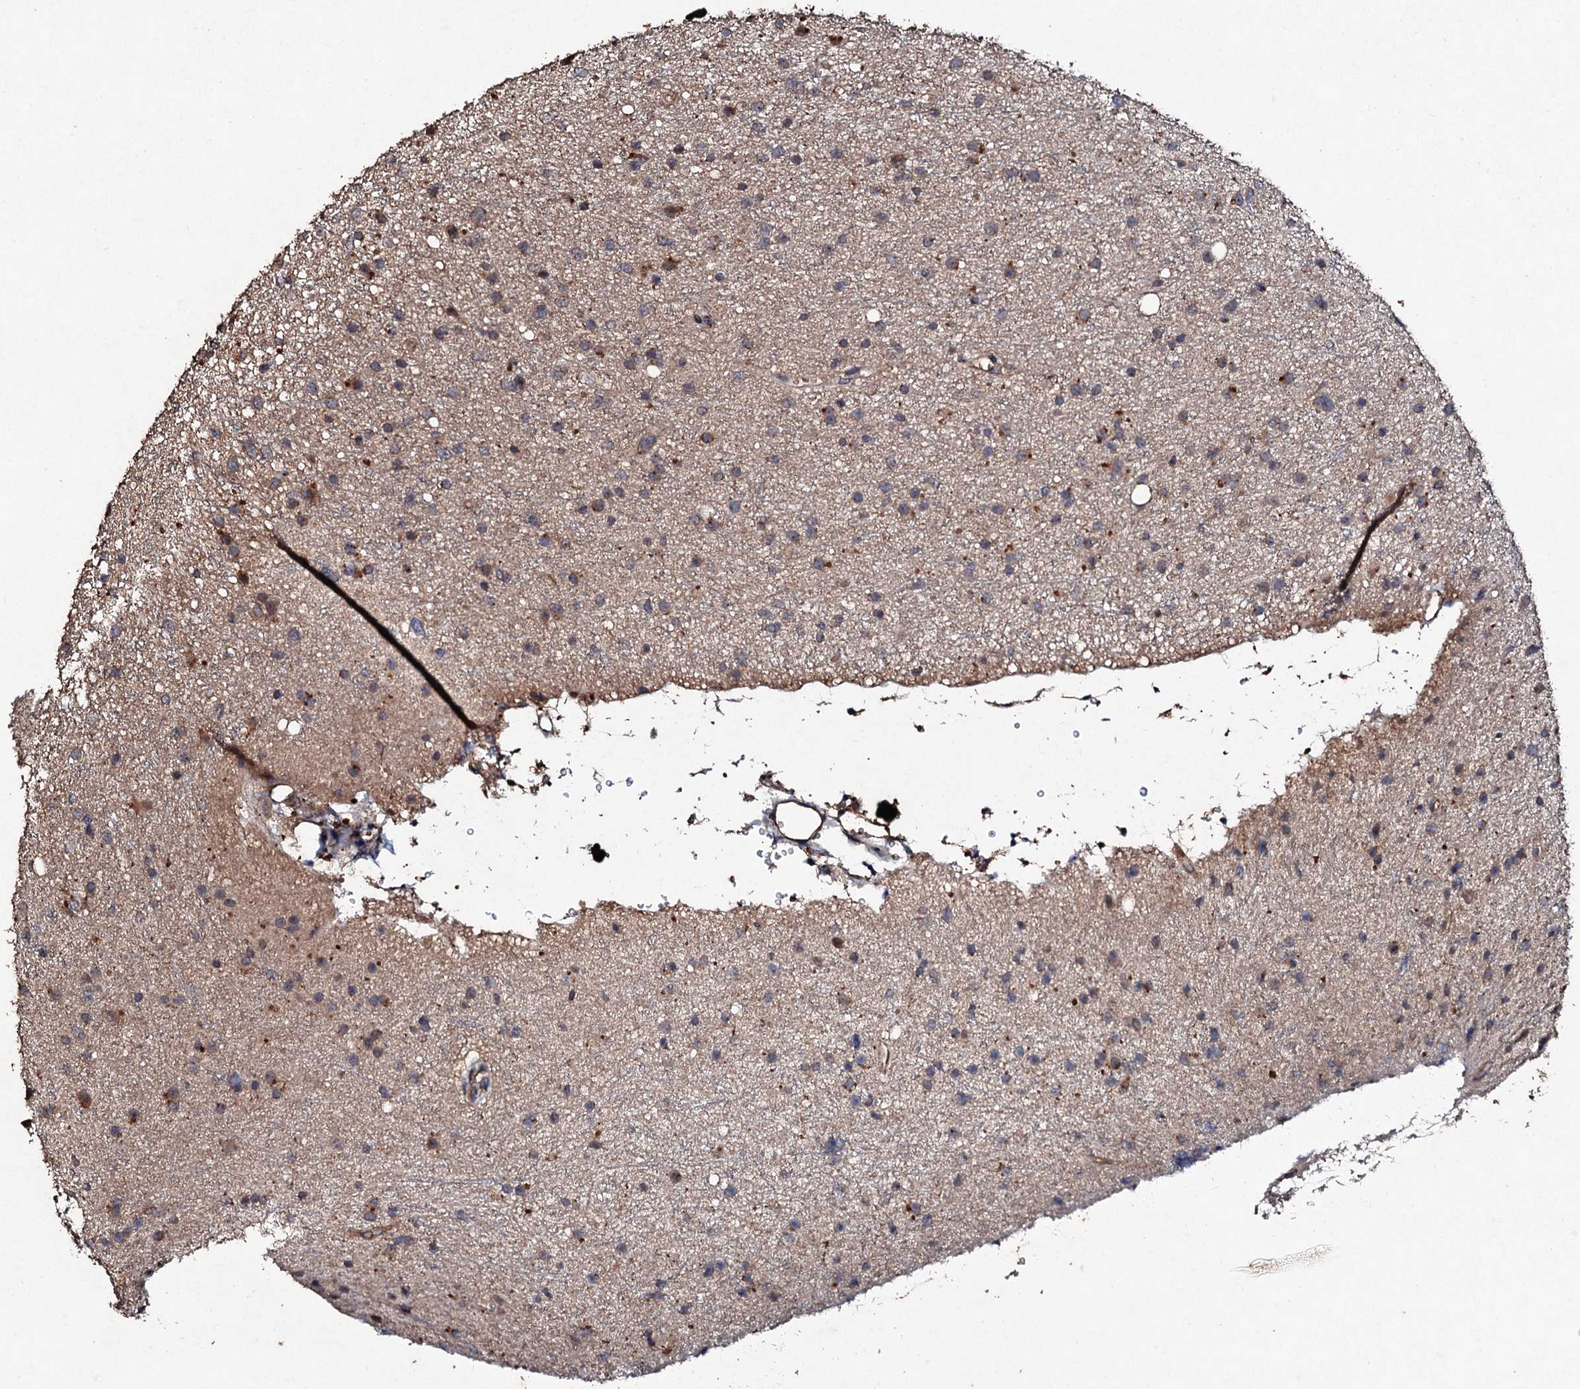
{"staining": {"intensity": "moderate", "quantity": "<25%", "location": "cytoplasmic/membranous"}, "tissue": "glioma", "cell_type": "Tumor cells", "image_type": "cancer", "snomed": [{"axis": "morphology", "description": "Glioma, malignant, Low grade"}, {"axis": "topography", "description": "Cerebral cortex"}], "caption": "An image of human glioma stained for a protein exhibits moderate cytoplasmic/membranous brown staining in tumor cells.", "gene": "KERA", "patient": {"sex": "female", "age": 39}}